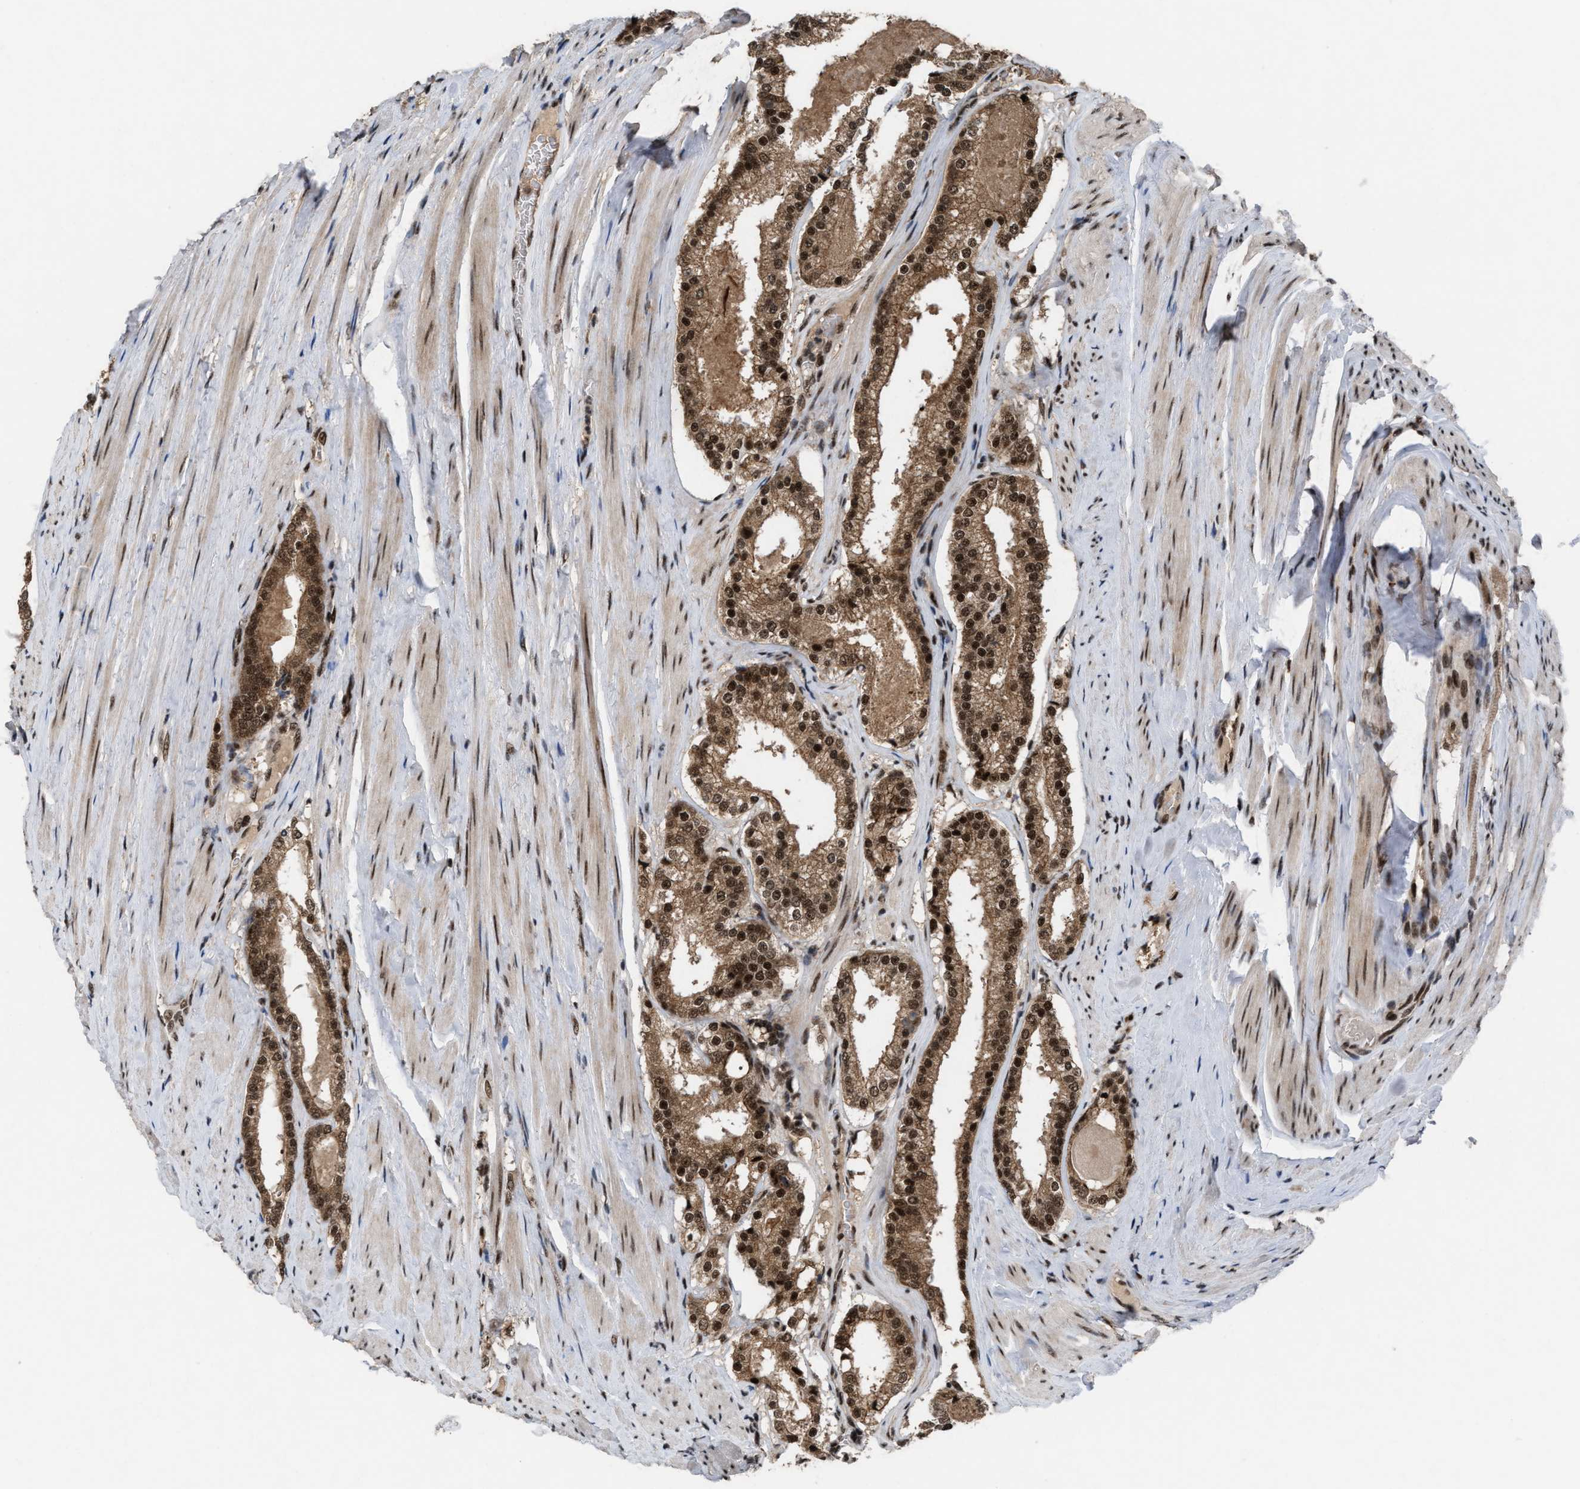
{"staining": {"intensity": "strong", "quantity": ">75%", "location": "cytoplasmic/membranous,nuclear"}, "tissue": "prostate cancer", "cell_type": "Tumor cells", "image_type": "cancer", "snomed": [{"axis": "morphology", "description": "Adenocarcinoma, Low grade"}, {"axis": "topography", "description": "Prostate"}], "caption": "Strong cytoplasmic/membranous and nuclear protein staining is seen in about >75% of tumor cells in prostate cancer (adenocarcinoma (low-grade)). The staining was performed using DAB, with brown indicating positive protein expression. Nuclei are stained blue with hematoxylin.", "gene": "PRPF4", "patient": {"sex": "male", "age": 70}}